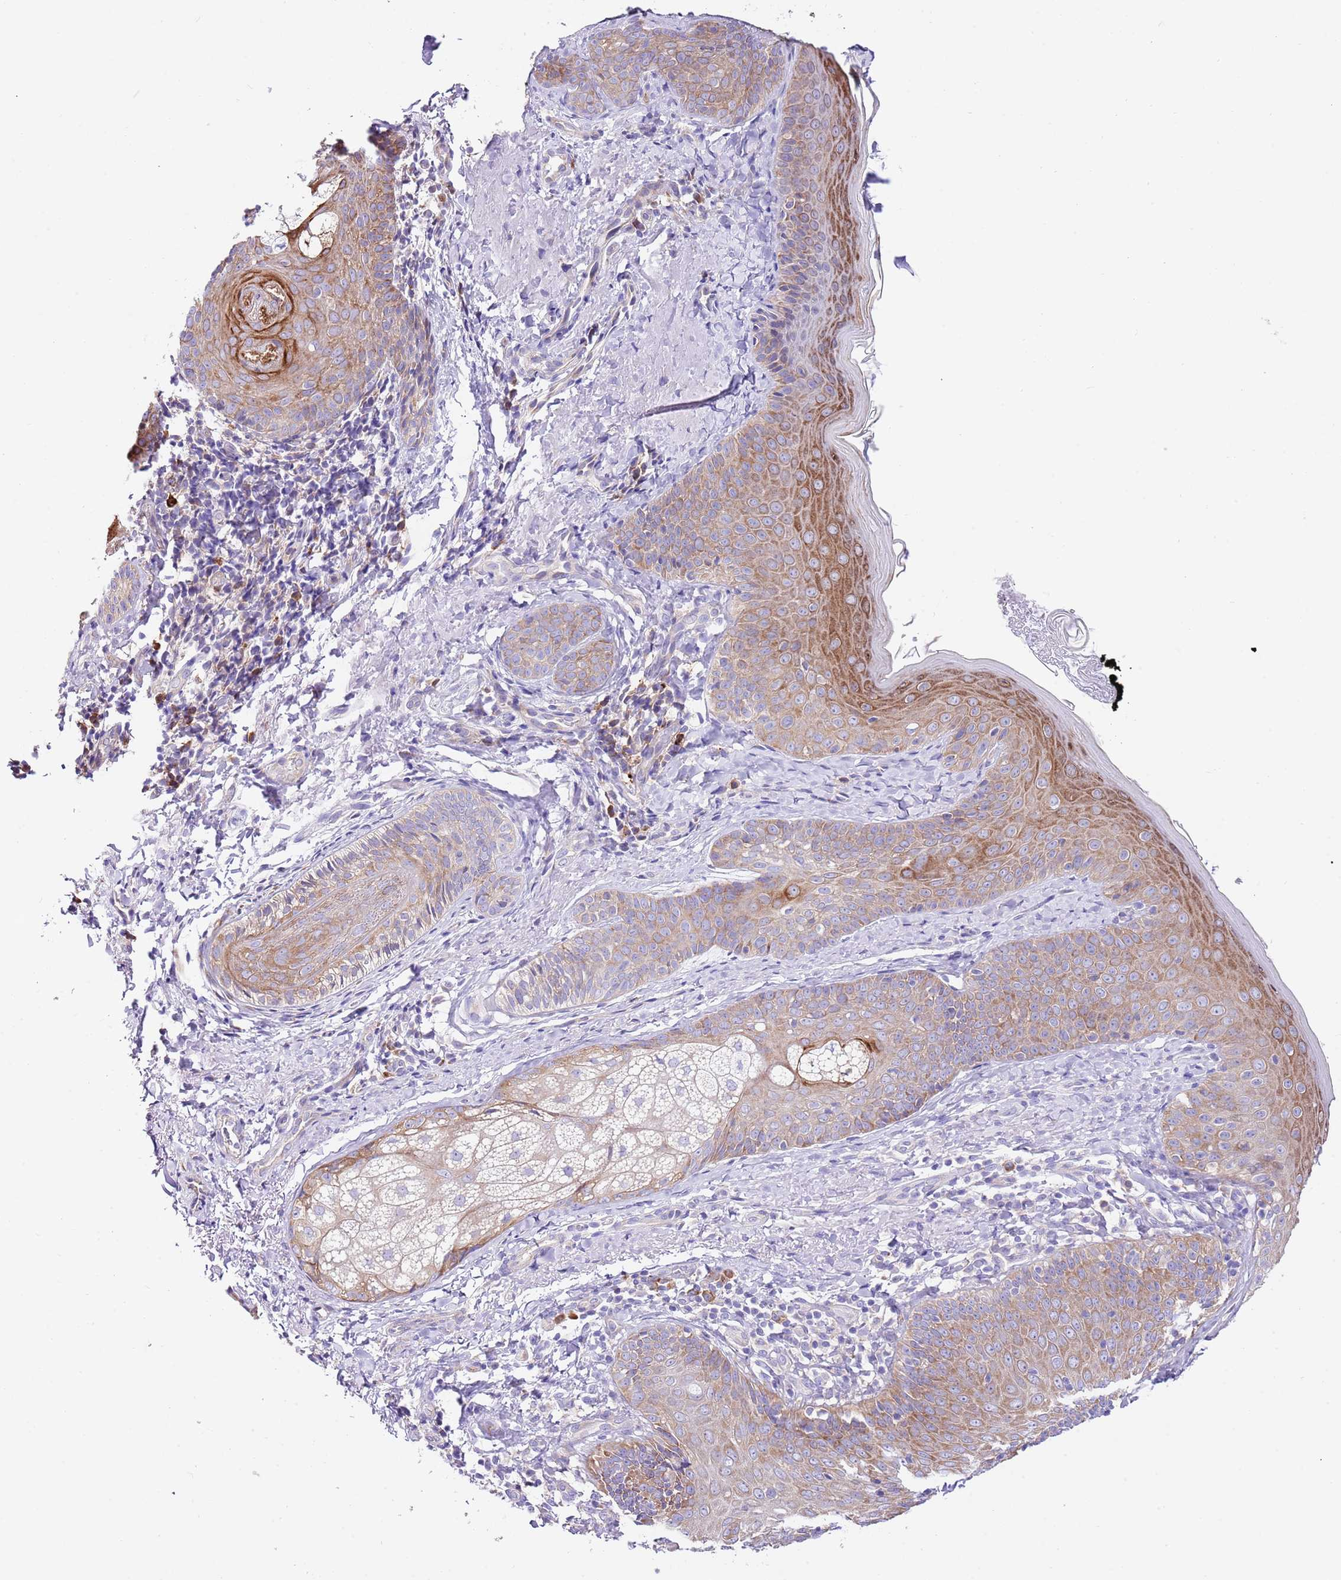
{"staining": {"intensity": "moderate", "quantity": "25%-75%", "location": "cytoplasmic/membranous"}, "tissue": "skin", "cell_type": "Fibroblasts", "image_type": "normal", "snomed": [{"axis": "morphology", "description": "Normal tissue, NOS"}, {"axis": "topography", "description": "Skin"}], "caption": "Unremarkable skin reveals moderate cytoplasmic/membranous positivity in about 25%-75% of fibroblasts, visualized by immunohistochemistry. (brown staining indicates protein expression, while blue staining denotes nuclei).", "gene": "RPS10", "patient": {"sex": "male", "age": 57}}